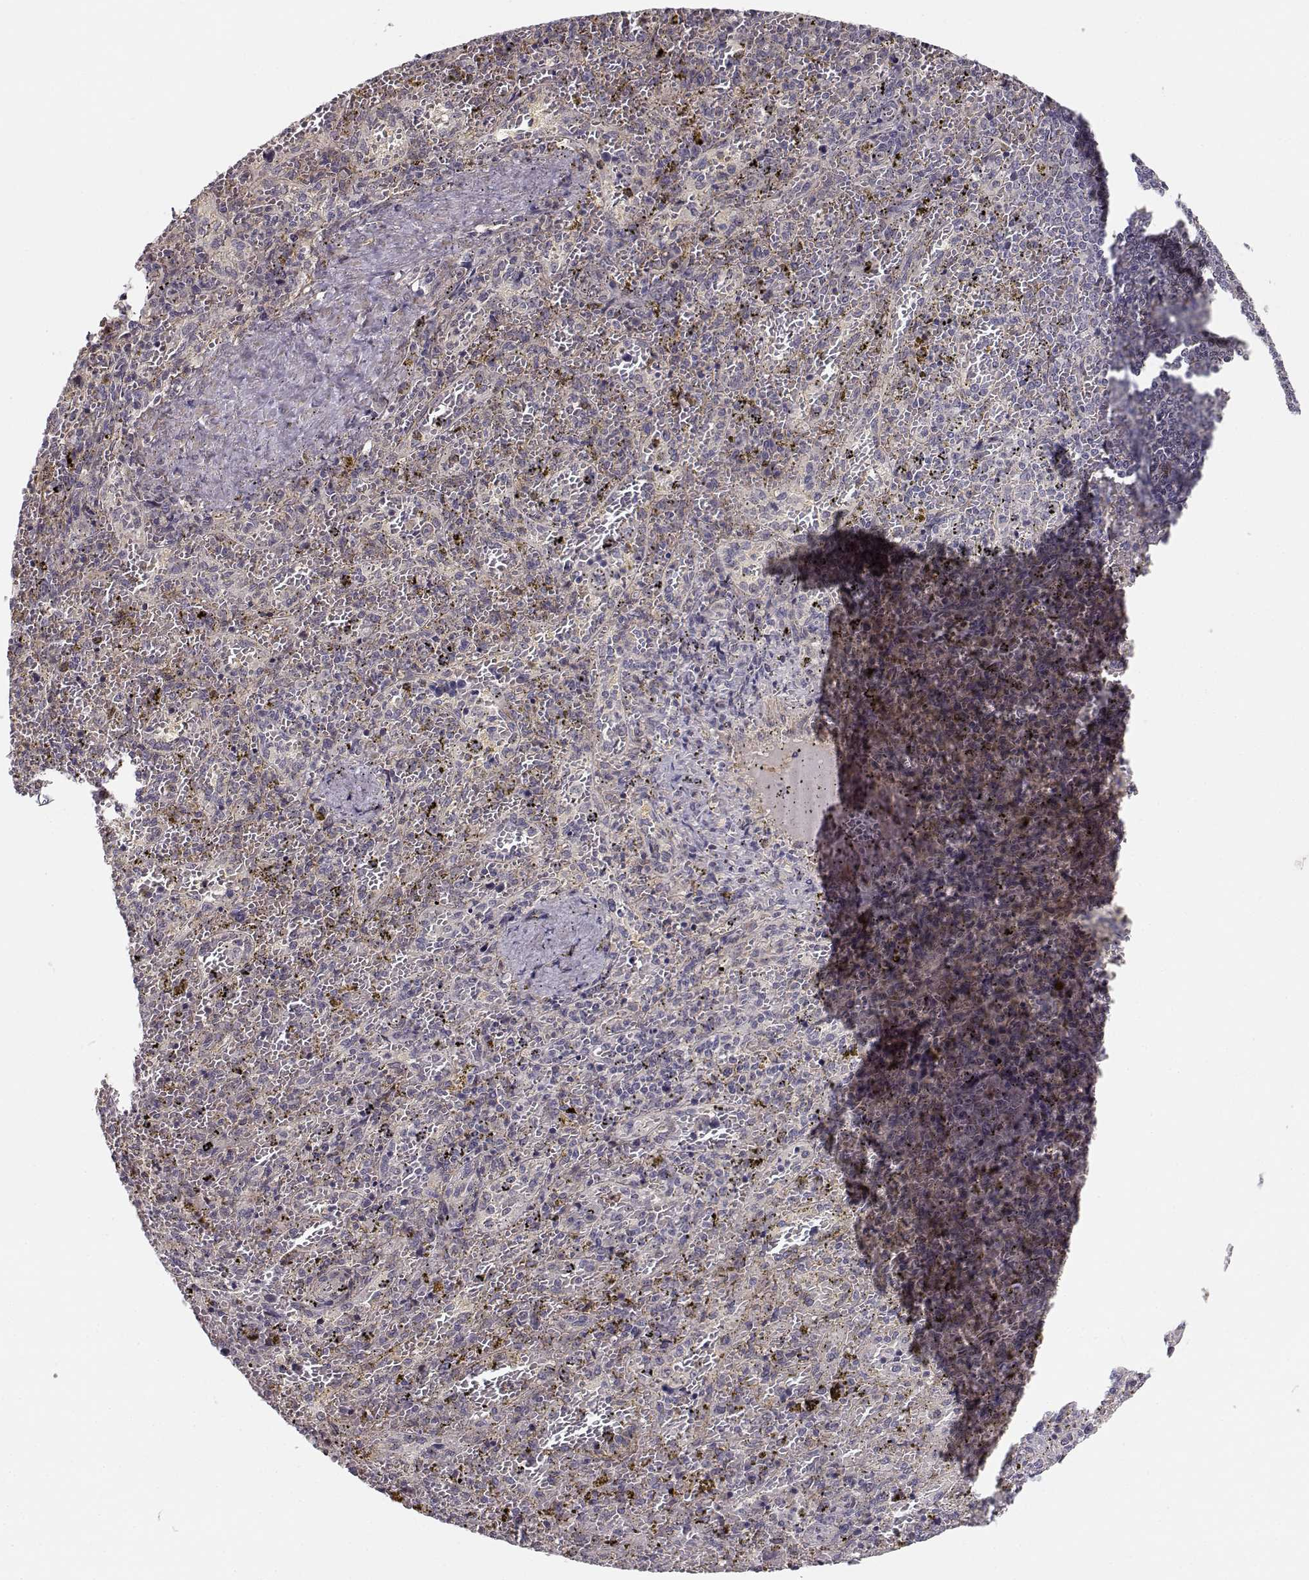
{"staining": {"intensity": "weak", "quantity": "<25%", "location": "cytoplasmic/membranous"}, "tissue": "spleen", "cell_type": "Cells in red pulp", "image_type": "normal", "snomed": [{"axis": "morphology", "description": "Normal tissue, NOS"}, {"axis": "topography", "description": "Spleen"}], "caption": "Micrograph shows no protein expression in cells in red pulp of benign spleen. (Brightfield microscopy of DAB (3,3'-diaminobenzidine) immunohistochemistry at high magnification).", "gene": "RGS9BP", "patient": {"sex": "female", "age": 50}}